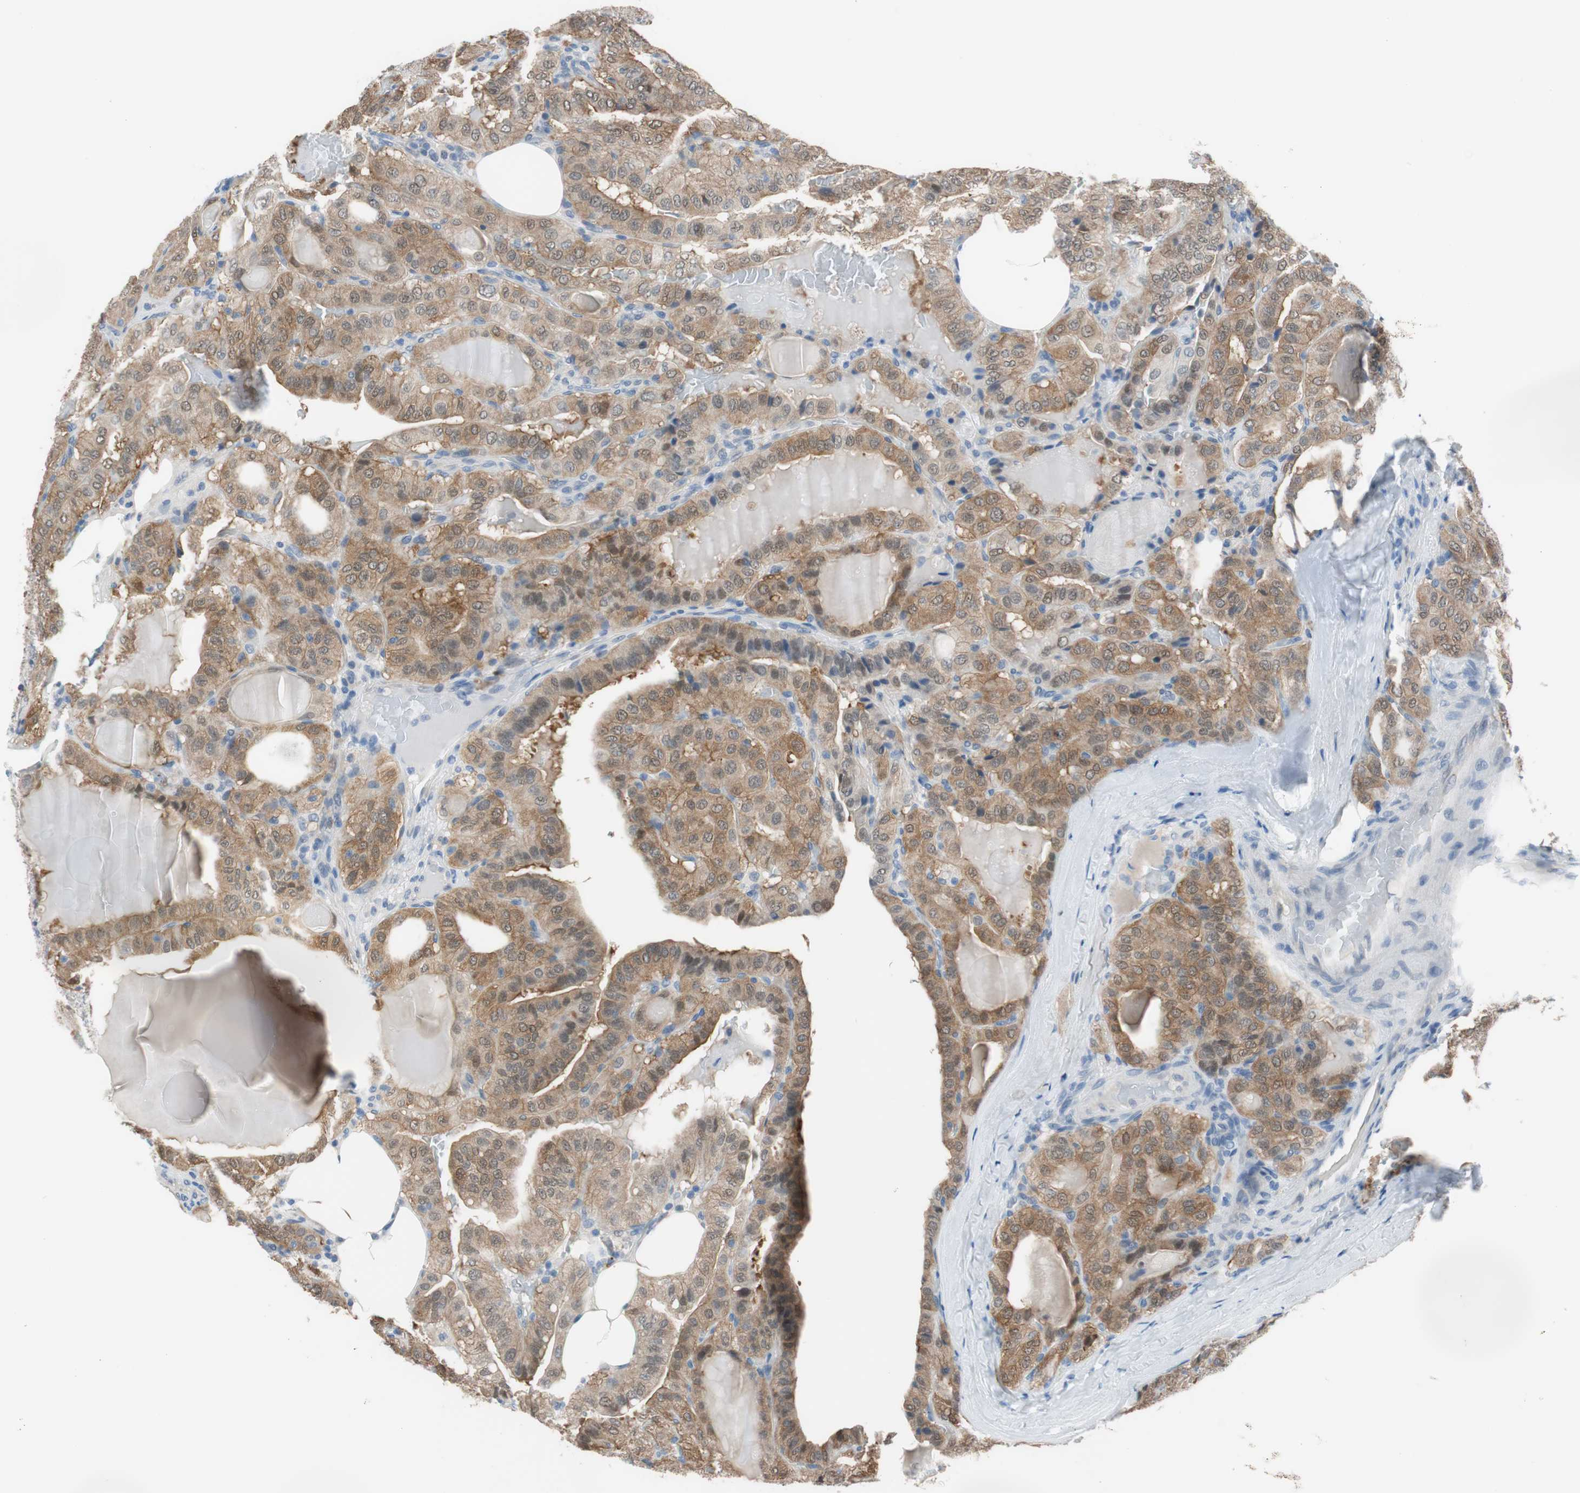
{"staining": {"intensity": "moderate", "quantity": ">75%", "location": "cytoplasmic/membranous"}, "tissue": "thyroid cancer", "cell_type": "Tumor cells", "image_type": "cancer", "snomed": [{"axis": "morphology", "description": "Papillary adenocarcinoma, NOS"}, {"axis": "topography", "description": "Thyroid gland"}], "caption": "Thyroid cancer stained with a brown dye displays moderate cytoplasmic/membranous positive expression in approximately >75% of tumor cells.", "gene": "GRHL1", "patient": {"sex": "male", "age": 77}}